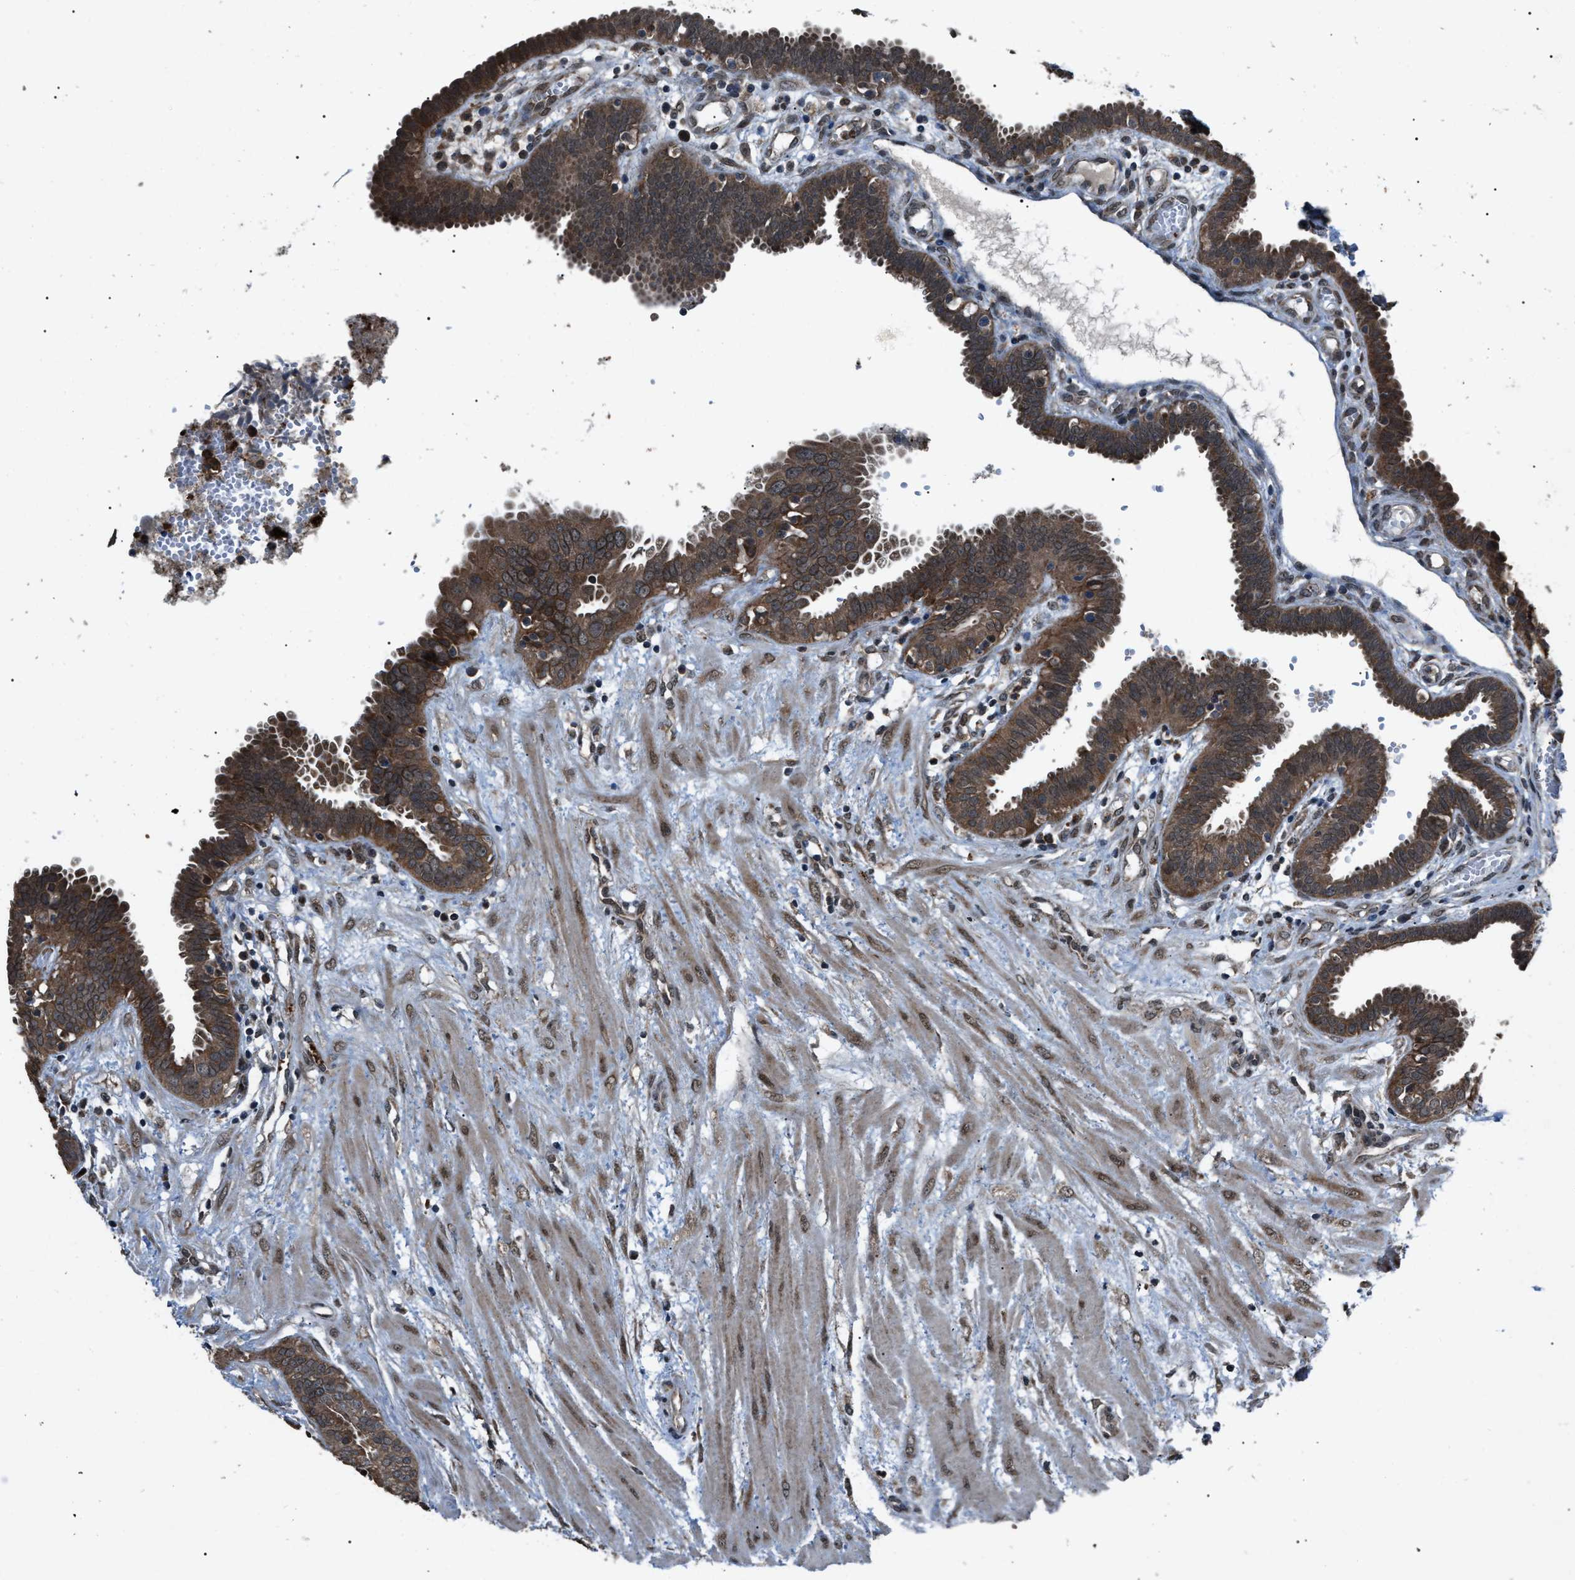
{"staining": {"intensity": "strong", "quantity": ">75%", "location": "cytoplasmic/membranous"}, "tissue": "fallopian tube", "cell_type": "Glandular cells", "image_type": "normal", "snomed": [{"axis": "morphology", "description": "Normal tissue, NOS"}, {"axis": "topography", "description": "Fallopian tube"}, {"axis": "topography", "description": "Placenta"}], "caption": "Protein analysis of unremarkable fallopian tube shows strong cytoplasmic/membranous positivity in approximately >75% of glandular cells. The staining was performed using DAB to visualize the protein expression in brown, while the nuclei were stained in blue with hematoxylin (Magnification: 20x).", "gene": "ZFAND2A", "patient": {"sex": "female", "age": 32}}